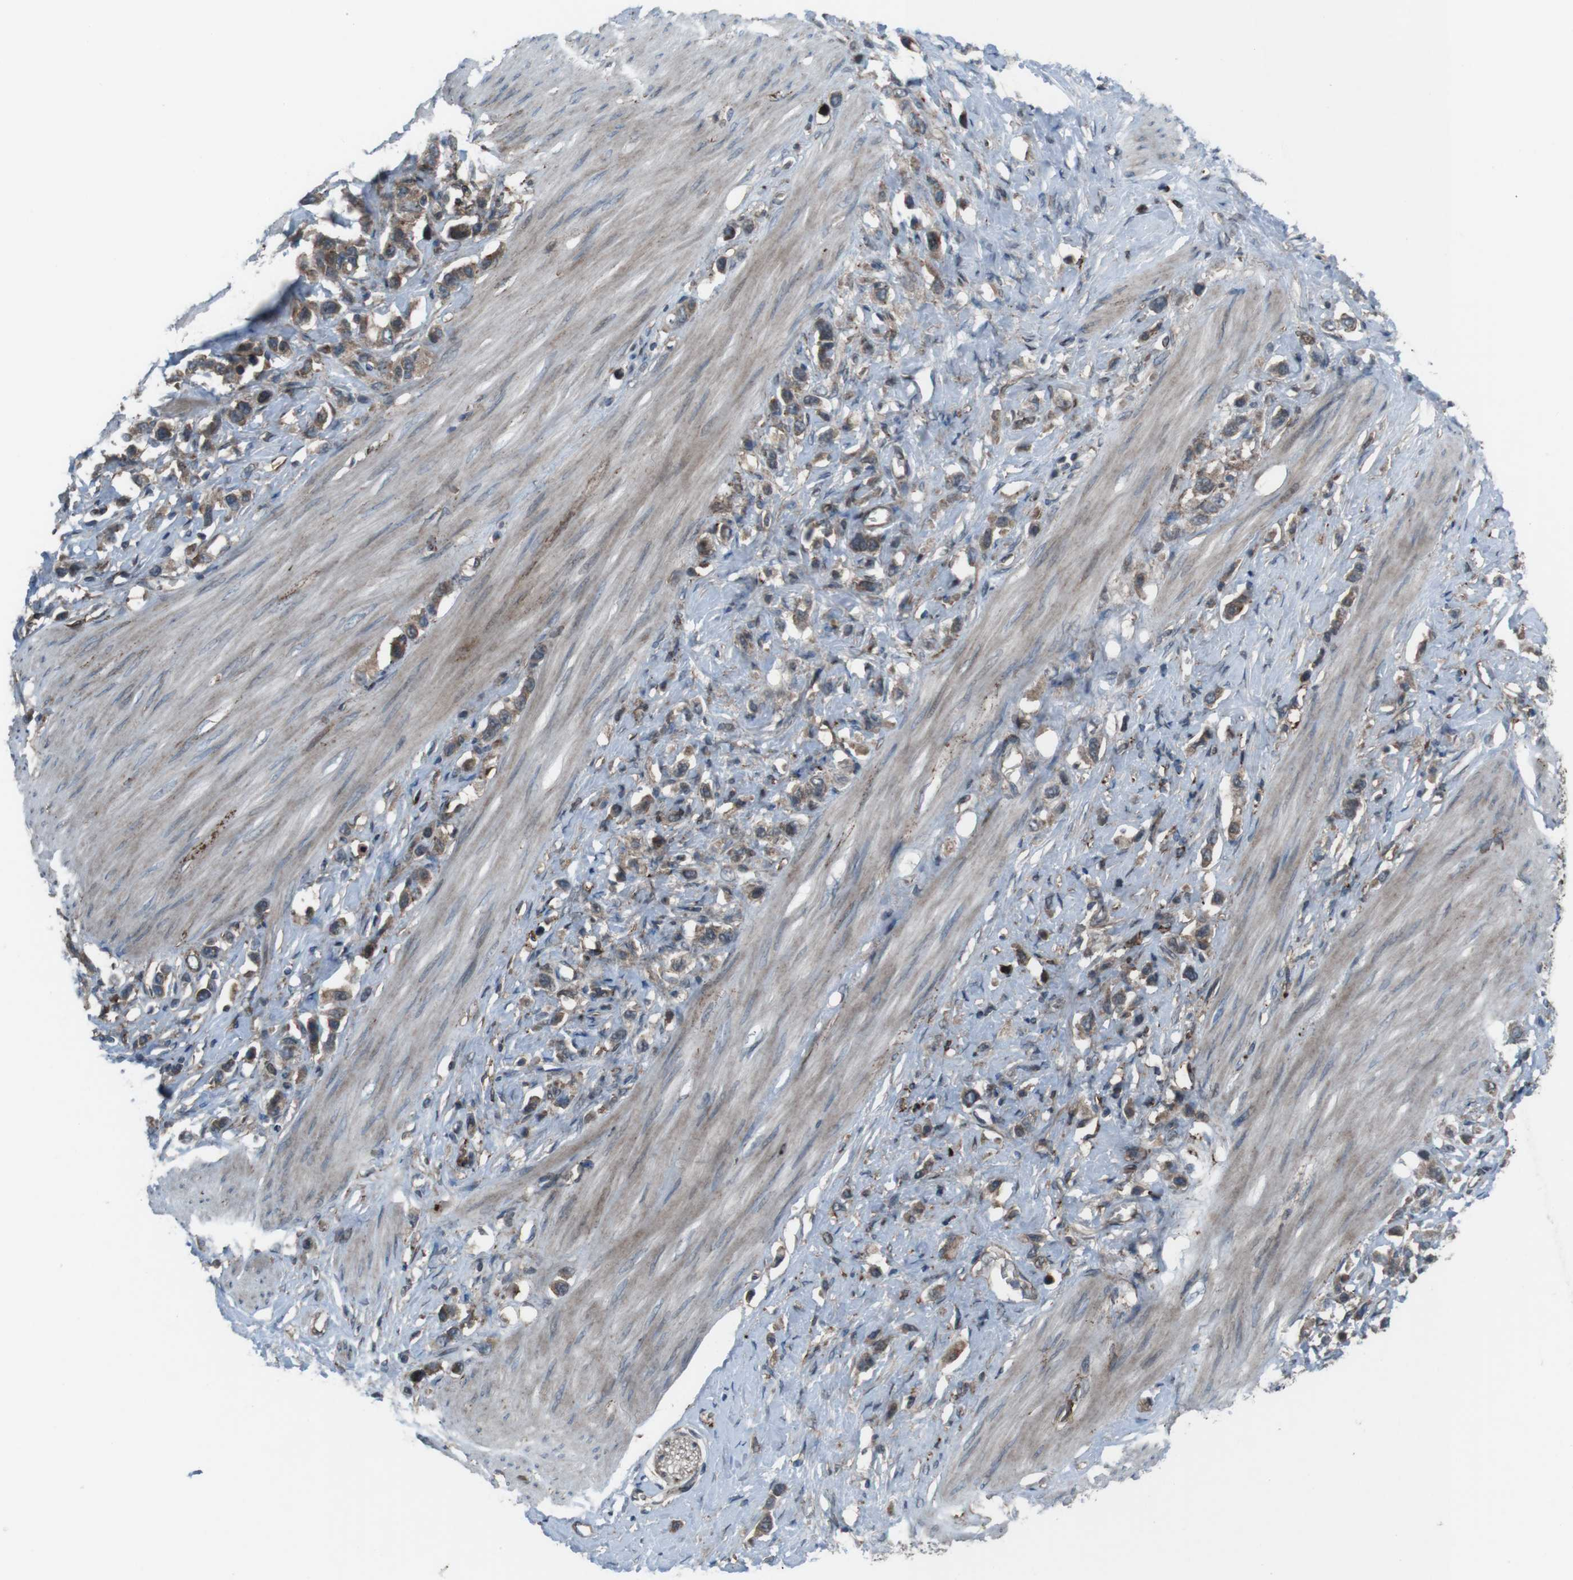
{"staining": {"intensity": "moderate", "quantity": ">75%", "location": "cytoplasmic/membranous"}, "tissue": "stomach cancer", "cell_type": "Tumor cells", "image_type": "cancer", "snomed": [{"axis": "morphology", "description": "Adenocarcinoma, NOS"}, {"axis": "topography", "description": "Stomach"}], "caption": "Immunohistochemical staining of stomach adenocarcinoma demonstrates medium levels of moderate cytoplasmic/membranous expression in approximately >75% of tumor cells.", "gene": "GDF10", "patient": {"sex": "female", "age": 65}}